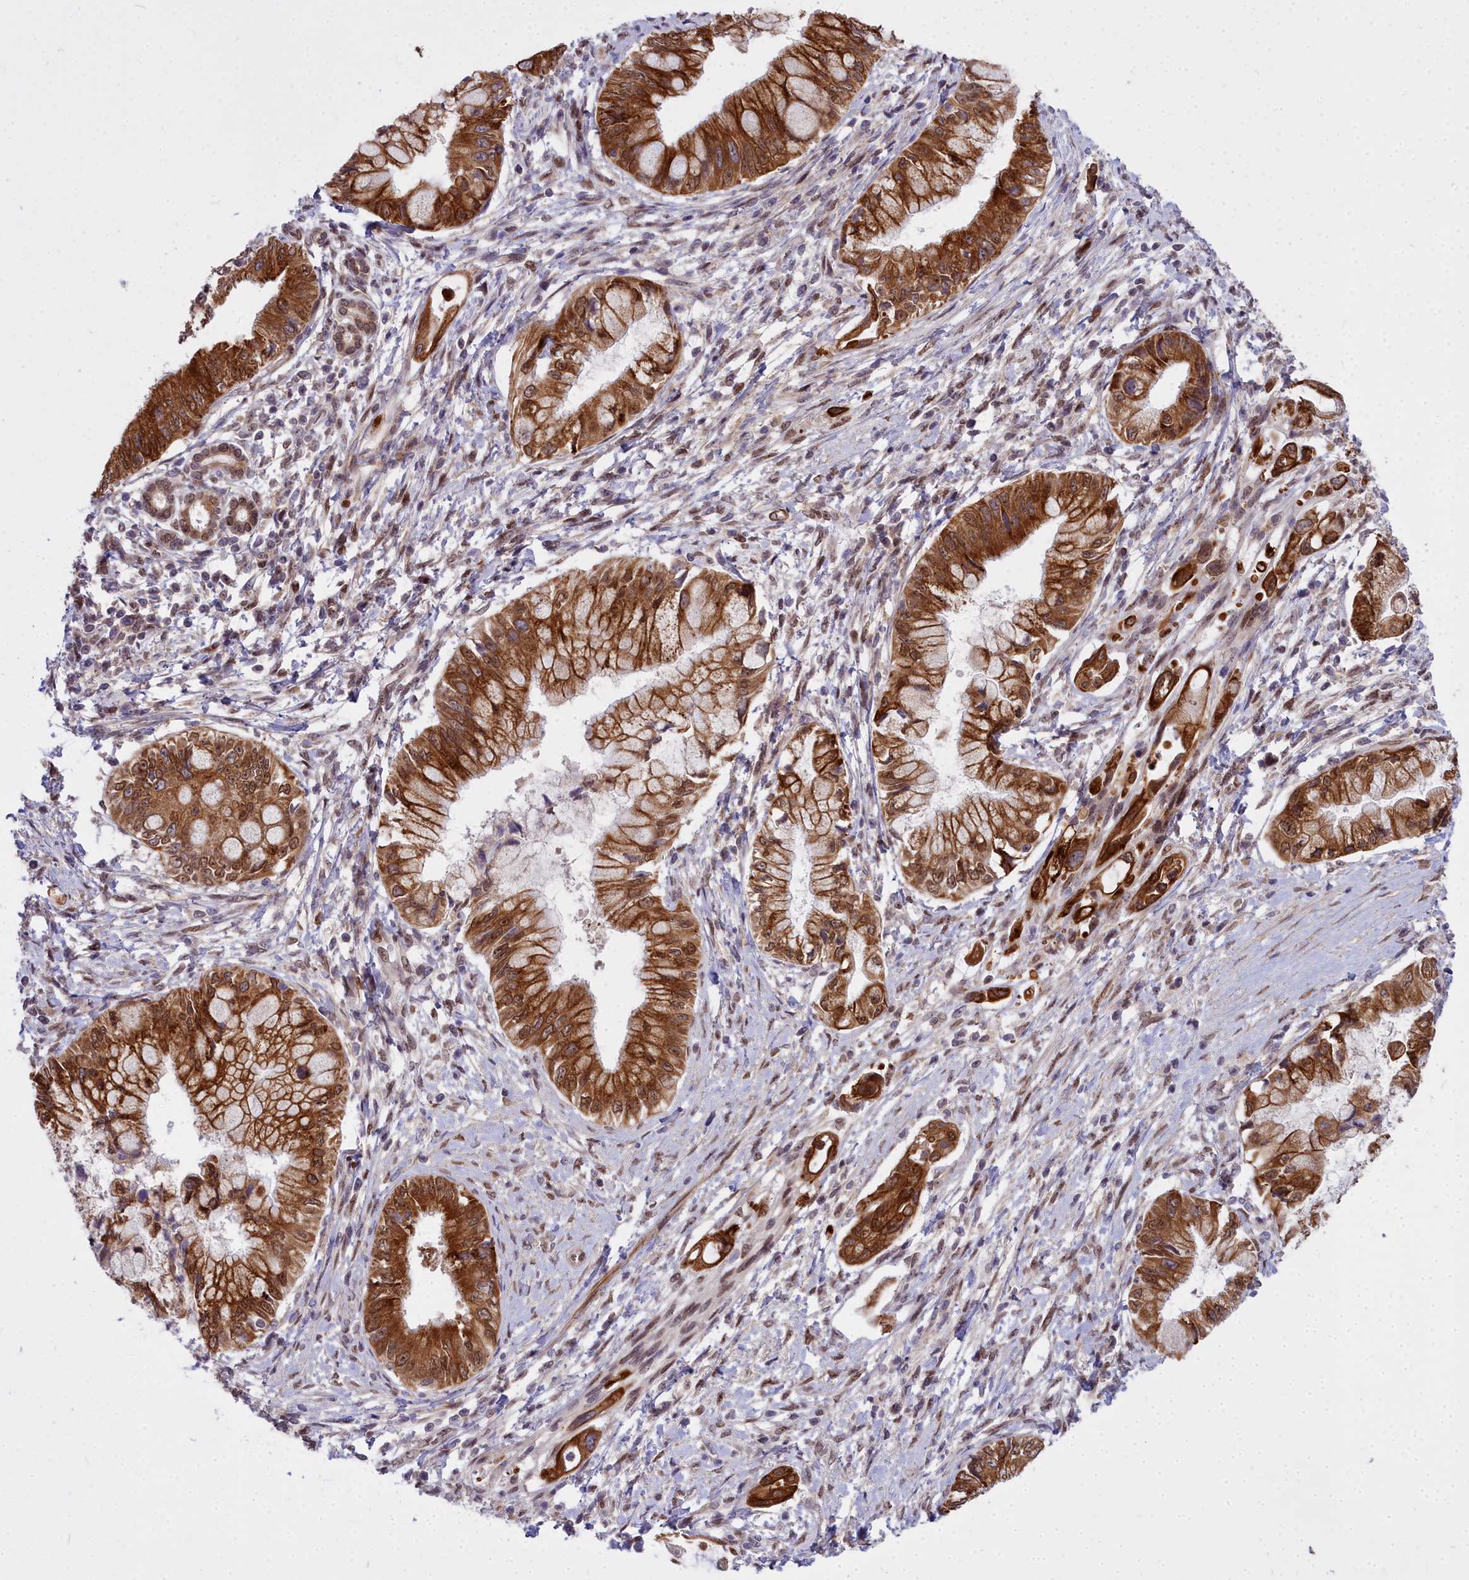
{"staining": {"intensity": "moderate", "quantity": ">75%", "location": "cytoplasmic/membranous,nuclear"}, "tissue": "pancreatic cancer", "cell_type": "Tumor cells", "image_type": "cancer", "snomed": [{"axis": "morphology", "description": "Adenocarcinoma, NOS"}, {"axis": "topography", "description": "Pancreas"}], "caption": "This is an image of IHC staining of pancreatic adenocarcinoma, which shows moderate expression in the cytoplasmic/membranous and nuclear of tumor cells.", "gene": "ABCB8", "patient": {"sex": "male", "age": 48}}